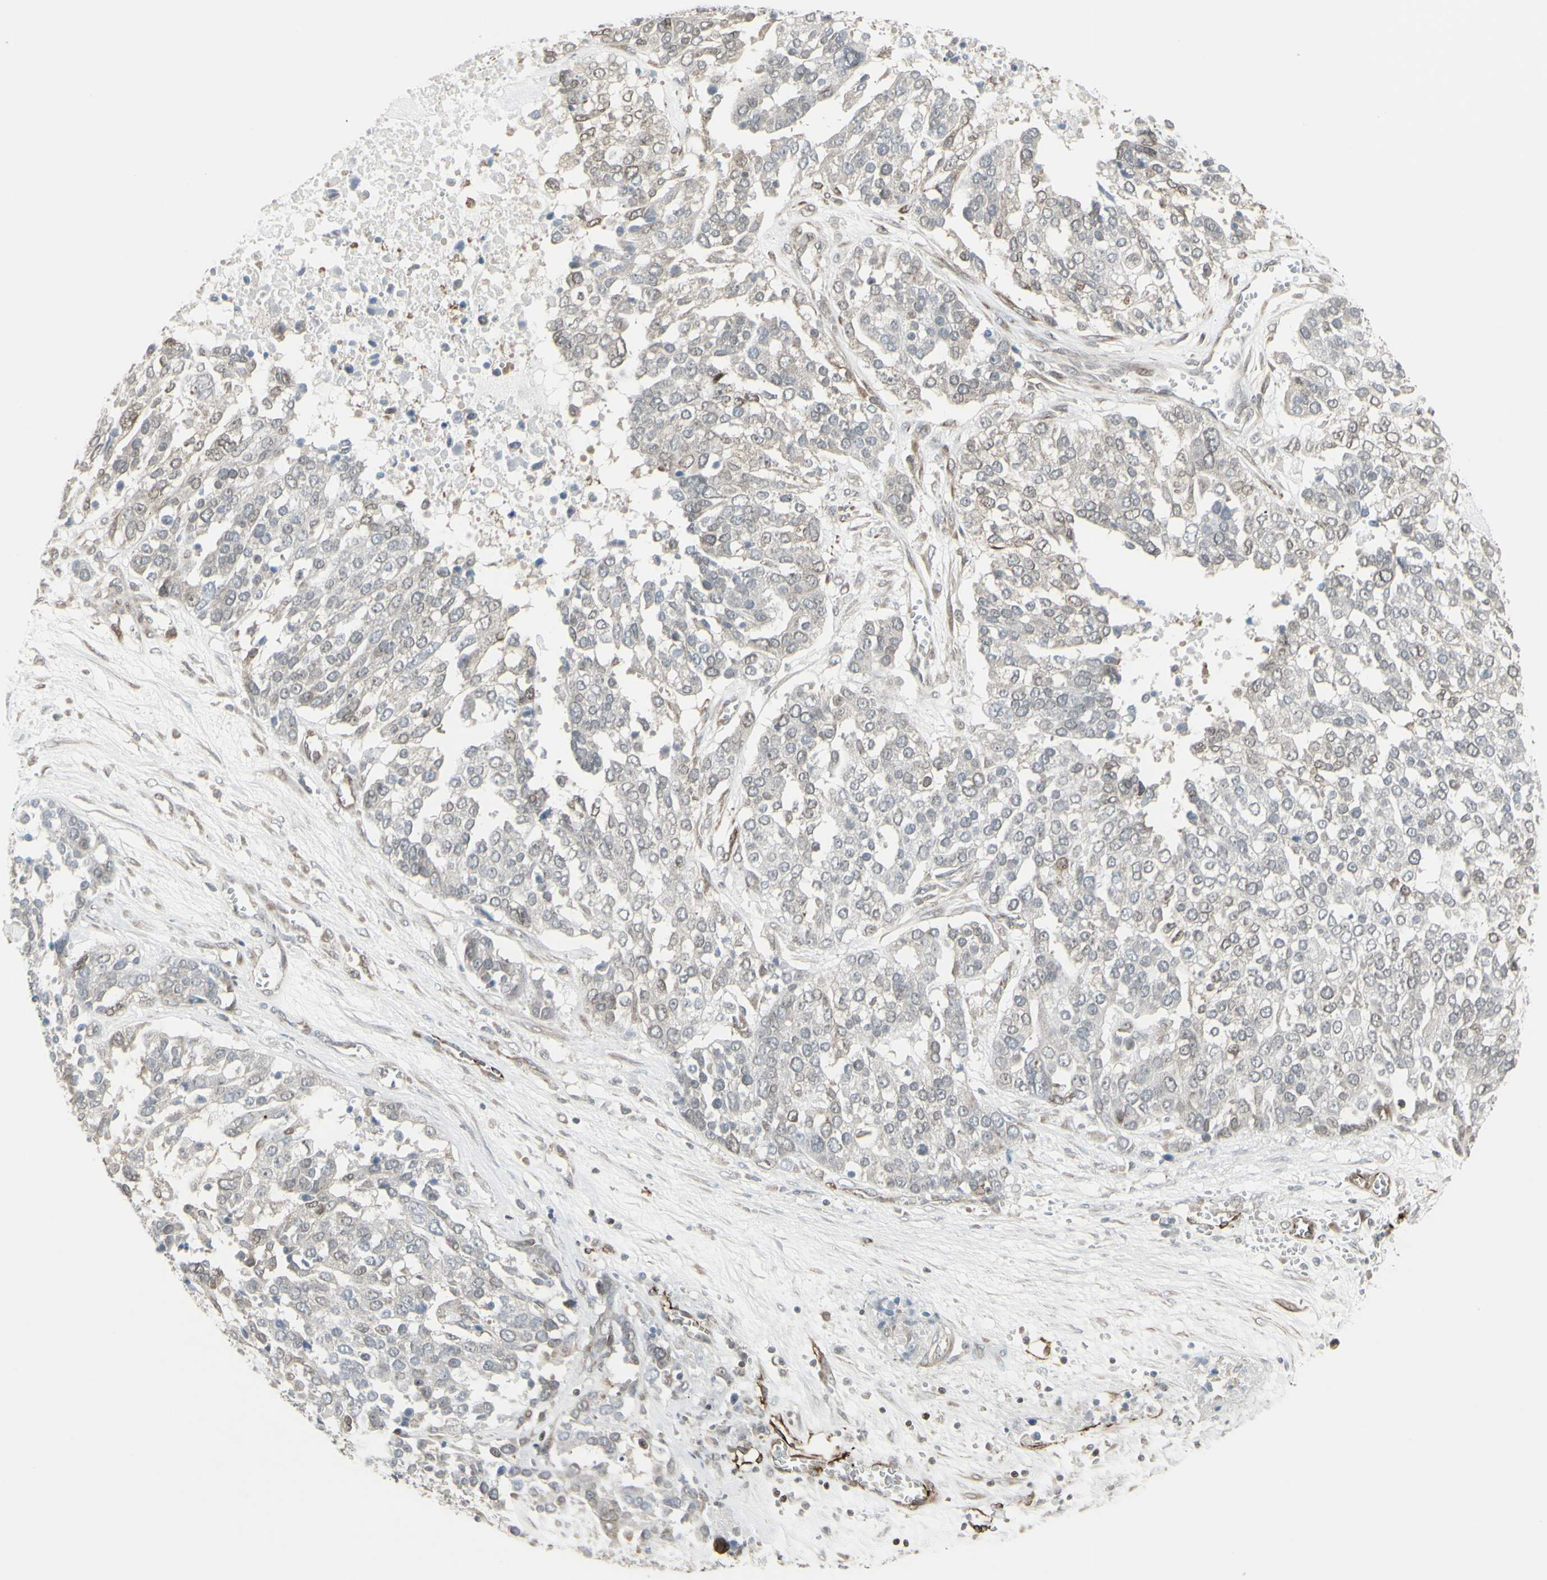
{"staining": {"intensity": "weak", "quantity": ">75%", "location": "cytoplasmic/membranous,nuclear"}, "tissue": "ovarian cancer", "cell_type": "Tumor cells", "image_type": "cancer", "snomed": [{"axis": "morphology", "description": "Cystadenocarcinoma, serous, NOS"}, {"axis": "topography", "description": "Ovary"}], "caption": "A histopathology image showing weak cytoplasmic/membranous and nuclear staining in about >75% of tumor cells in ovarian cancer (serous cystadenocarcinoma), as visualized by brown immunohistochemical staining.", "gene": "DTX3L", "patient": {"sex": "female", "age": 44}}